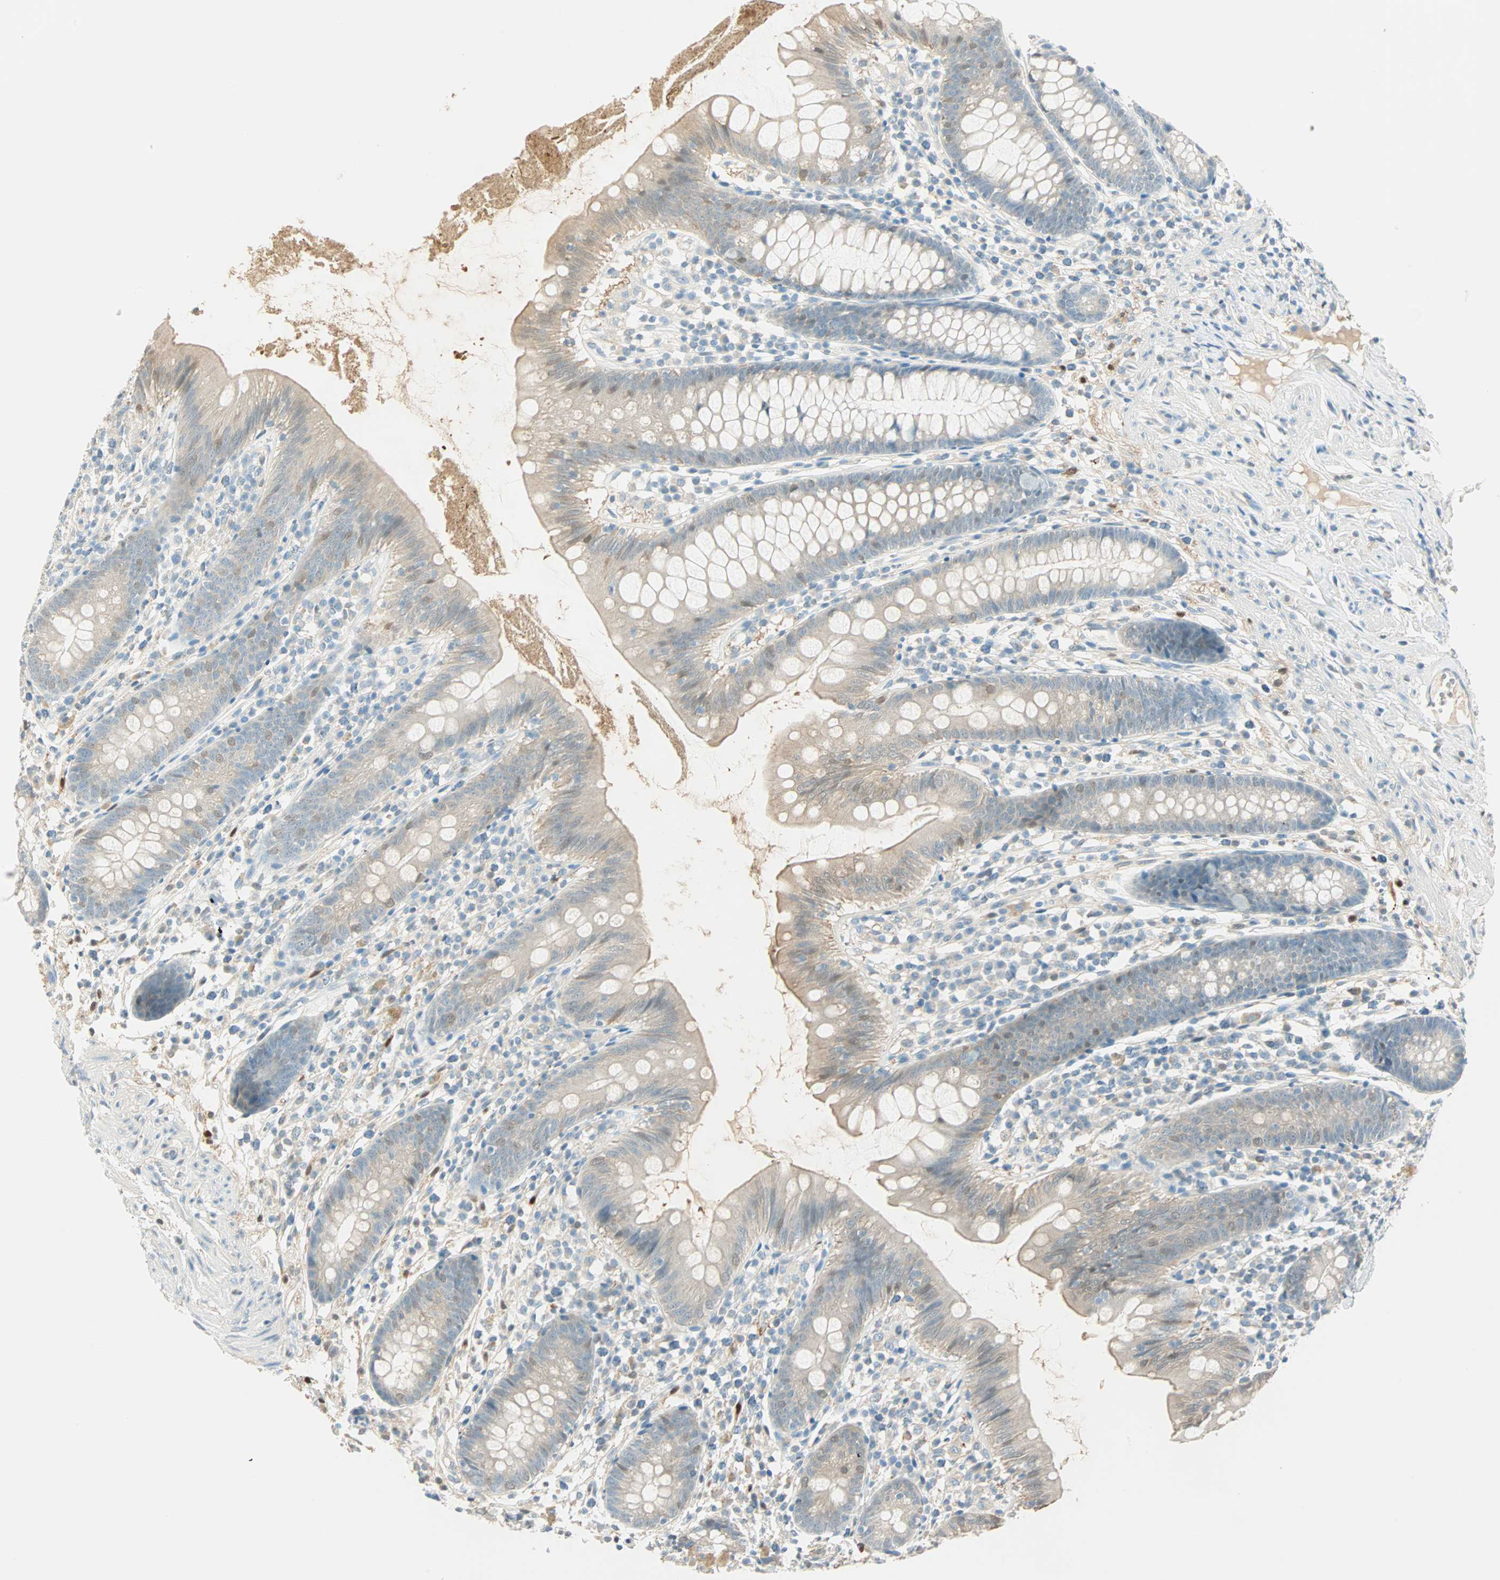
{"staining": {"intensity": "weak", "quantity": "25%-75%", "location": "cytoplasmic/membranous,nuclear"}, "tissue": "appendix", "cell_type": "Glandular cells", "image_type": "normal", "snomed": [{"axis": "morphology", "description": "Normal tissue, NOS"}, {"axis": "topography", "description": "Appendix"}], "caption": "Normal appendix was stained to show a protein in brown. There is low levels of weak cytoplasmic/membranous,nuclear staining in about 25%-75% of glandular cells.", "gene": "S100A1", "patient": {"sex": "male", "age": 52}}